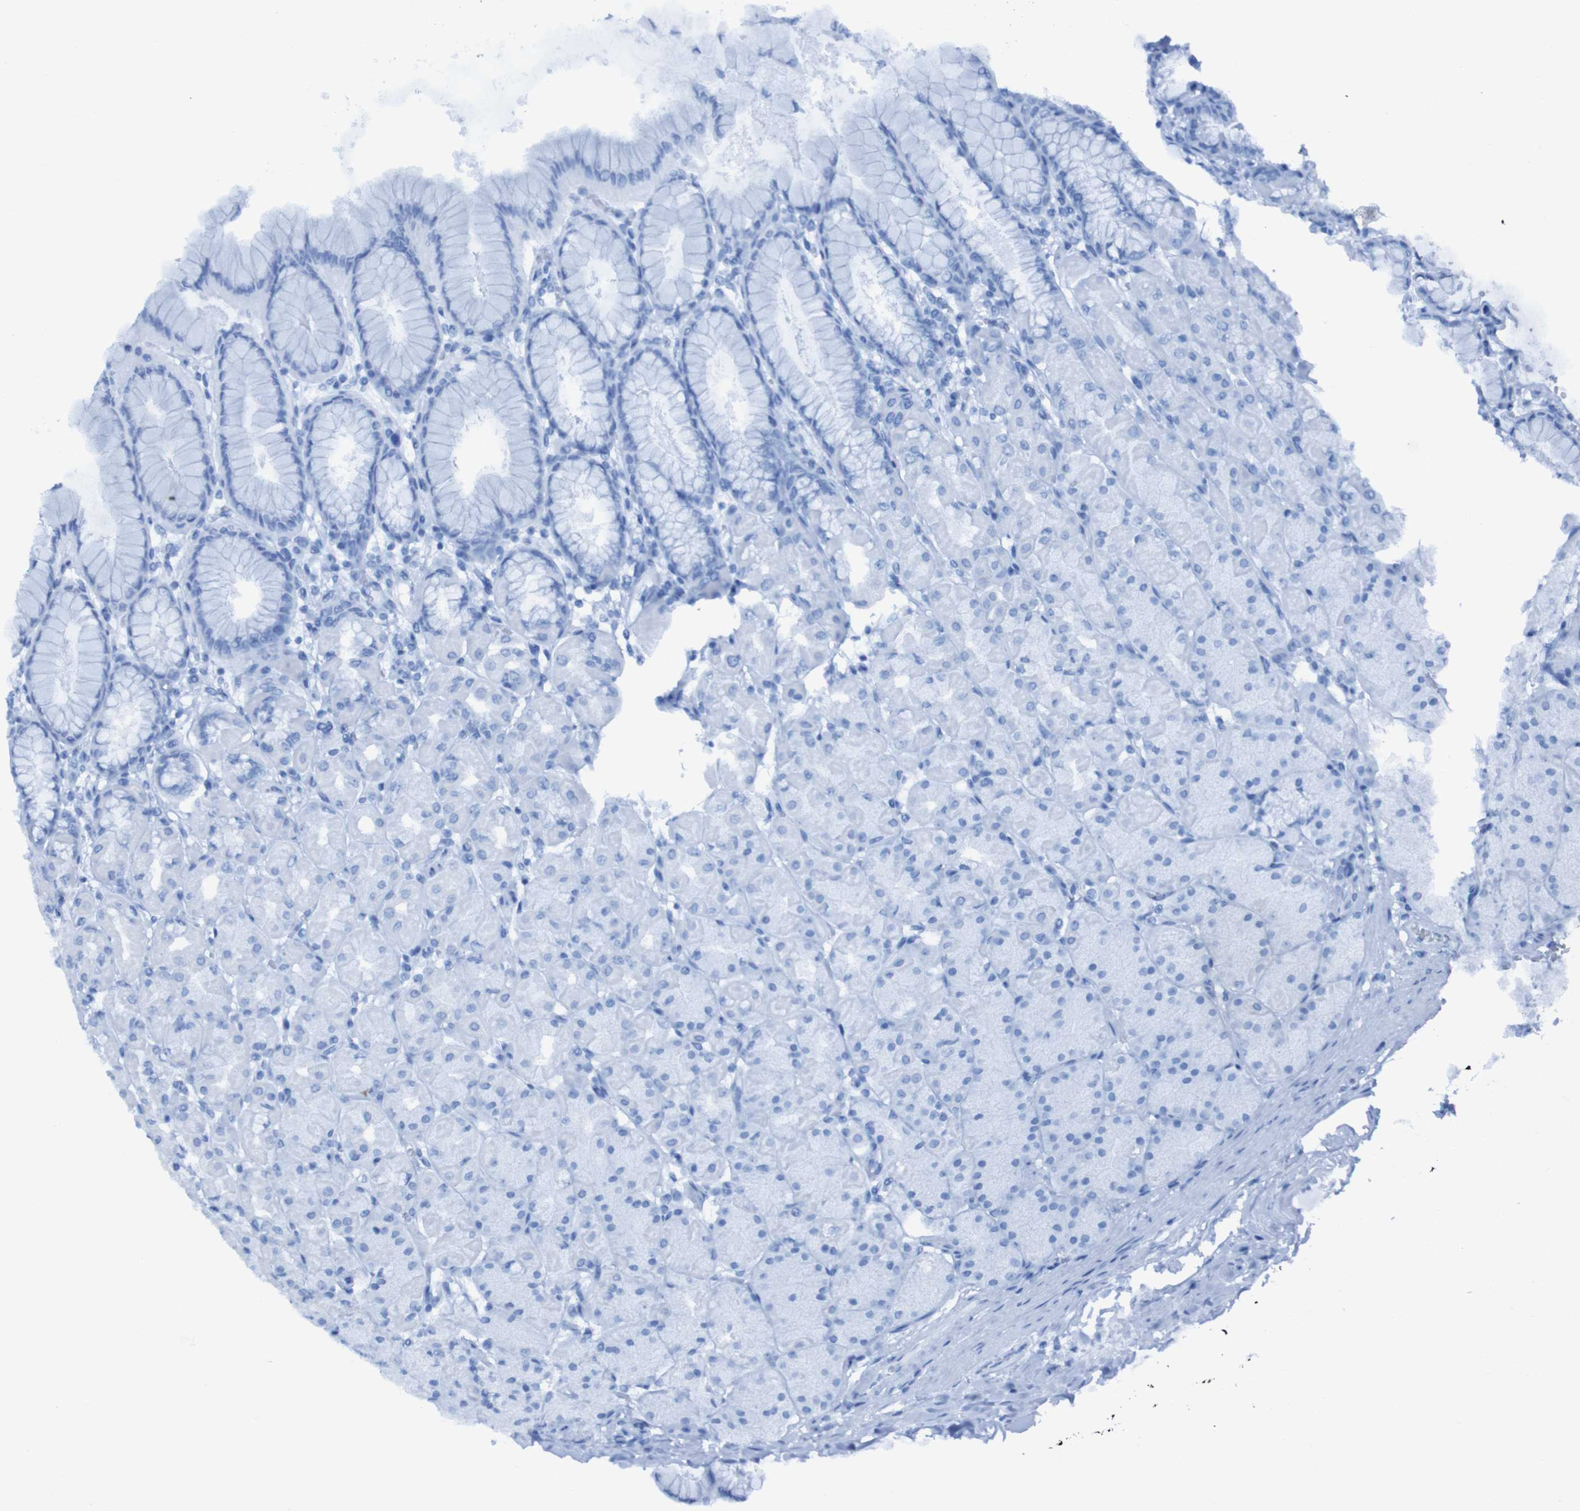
{"staining": {"intensity": "negative", "quantity": "none", "location": "none"}, "tissue": "stomach", "cell_type": "Glandular cells", "image_type": "normal", "snomed": [{"axis": "morphology", "description": "Normal tissue, NOS"}, {"axis": "topography", "description": "Stomach, upper"}], "caption": "Glandular cells show no significant protein staining in normal stomach. (DAB immunohistochemistry, high magnification).", "gene": "RNF182", "patient": {"sex": "female", "age": 56}}